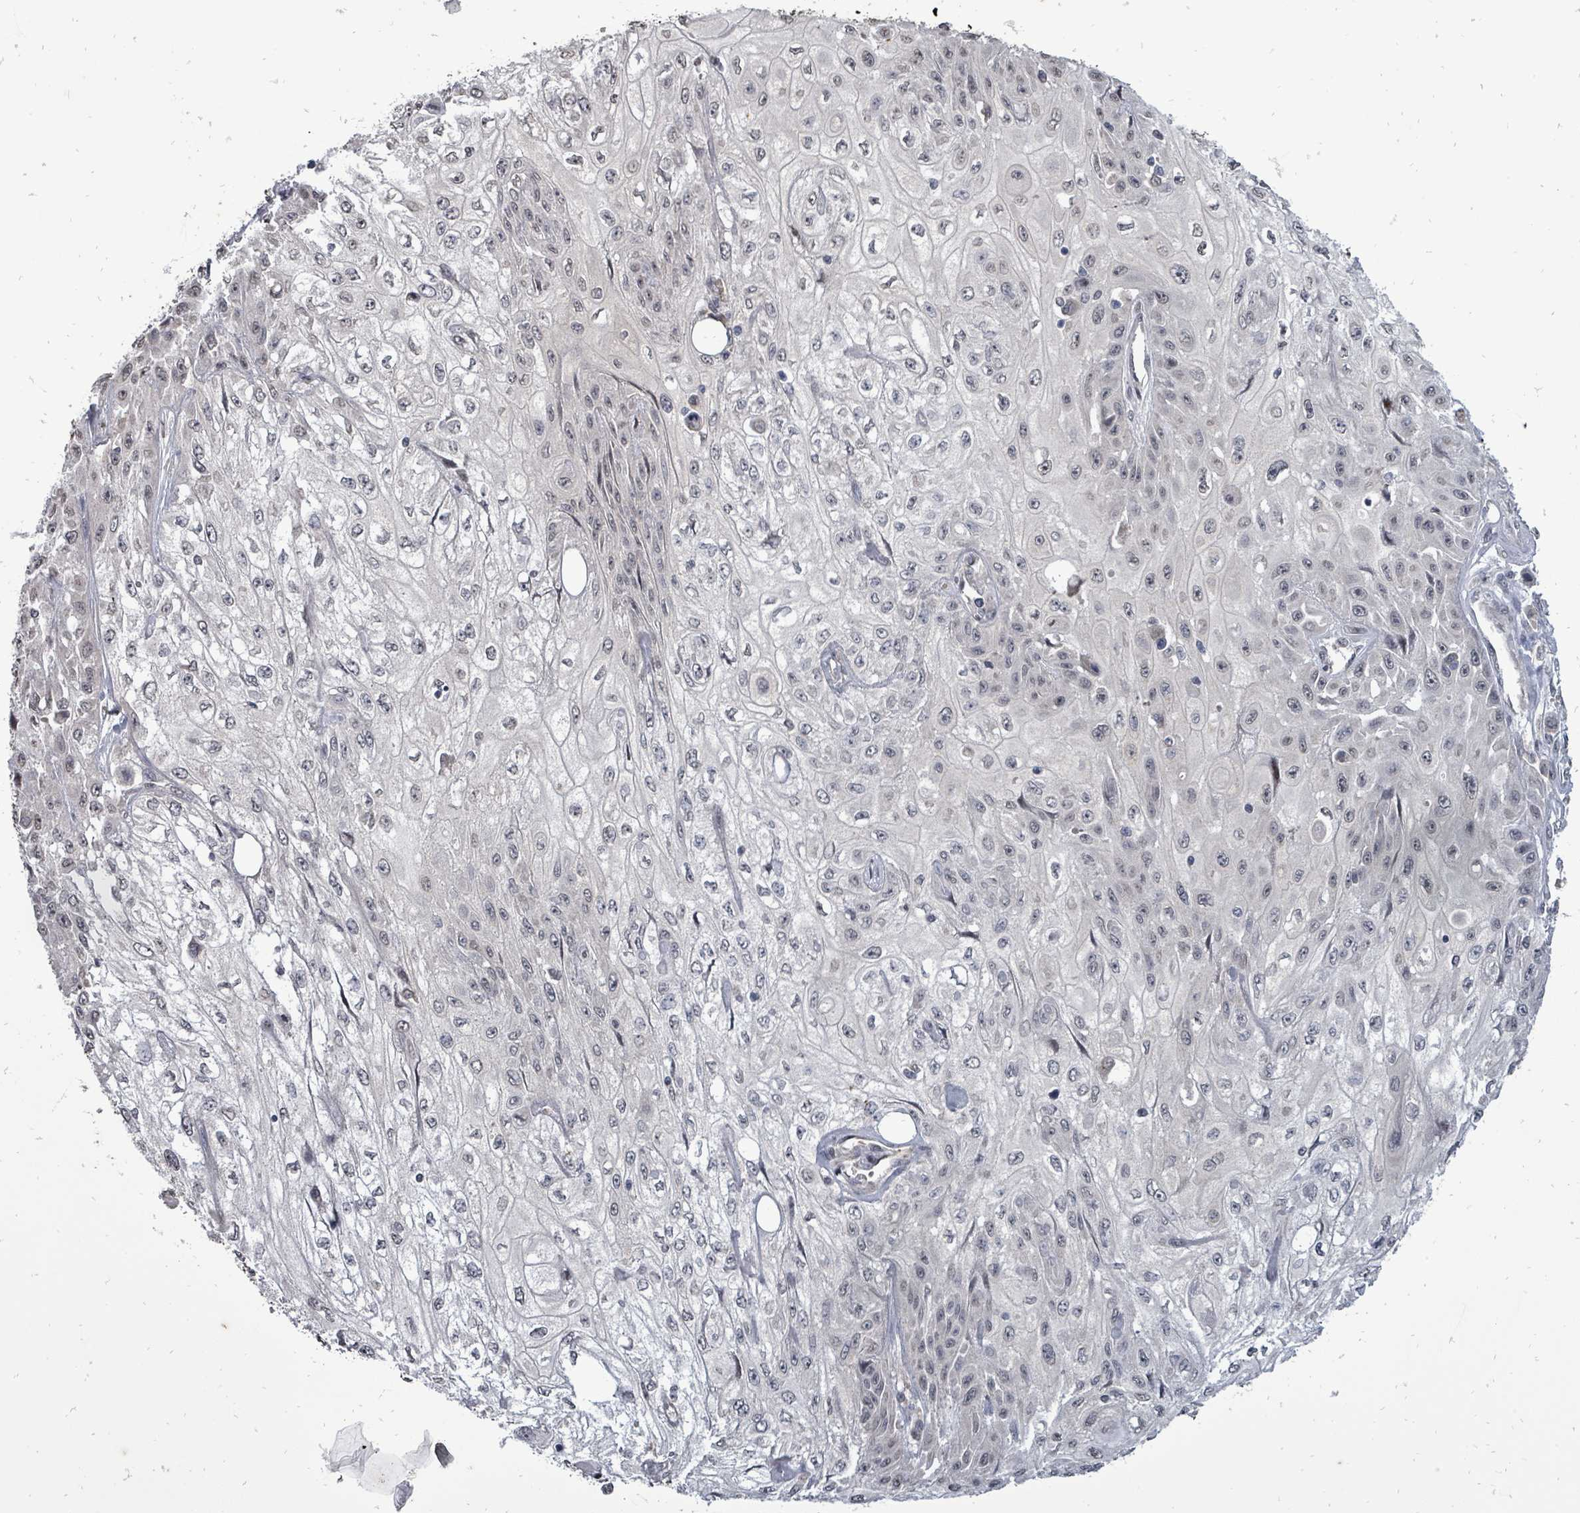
{"staining": {"intensity": "weak", "quantity": "<25%", "location": "nuclear"}, "tissue": "skin cancer", "cell_type": "Tumor cells", "image_type": "cancer", "snomed": [{"axis": "morphology", "description": "Squamous cell carcinoma, NOS"}, {"axis": "morphology", "description": "Squamous cell carcinoma, metastatic, NOS"}, {"axis": "topography", "description": "Skin"}, {"axis": "topography", "description": "Lymph node"}], "caption": "A micrograph of skin metastatic squamous cell carcinoma stained for a protein exhibits no brown staining in tumor cells.", "gene": "RALGAPB", "patient": {"sex": "male", "age": 75}}